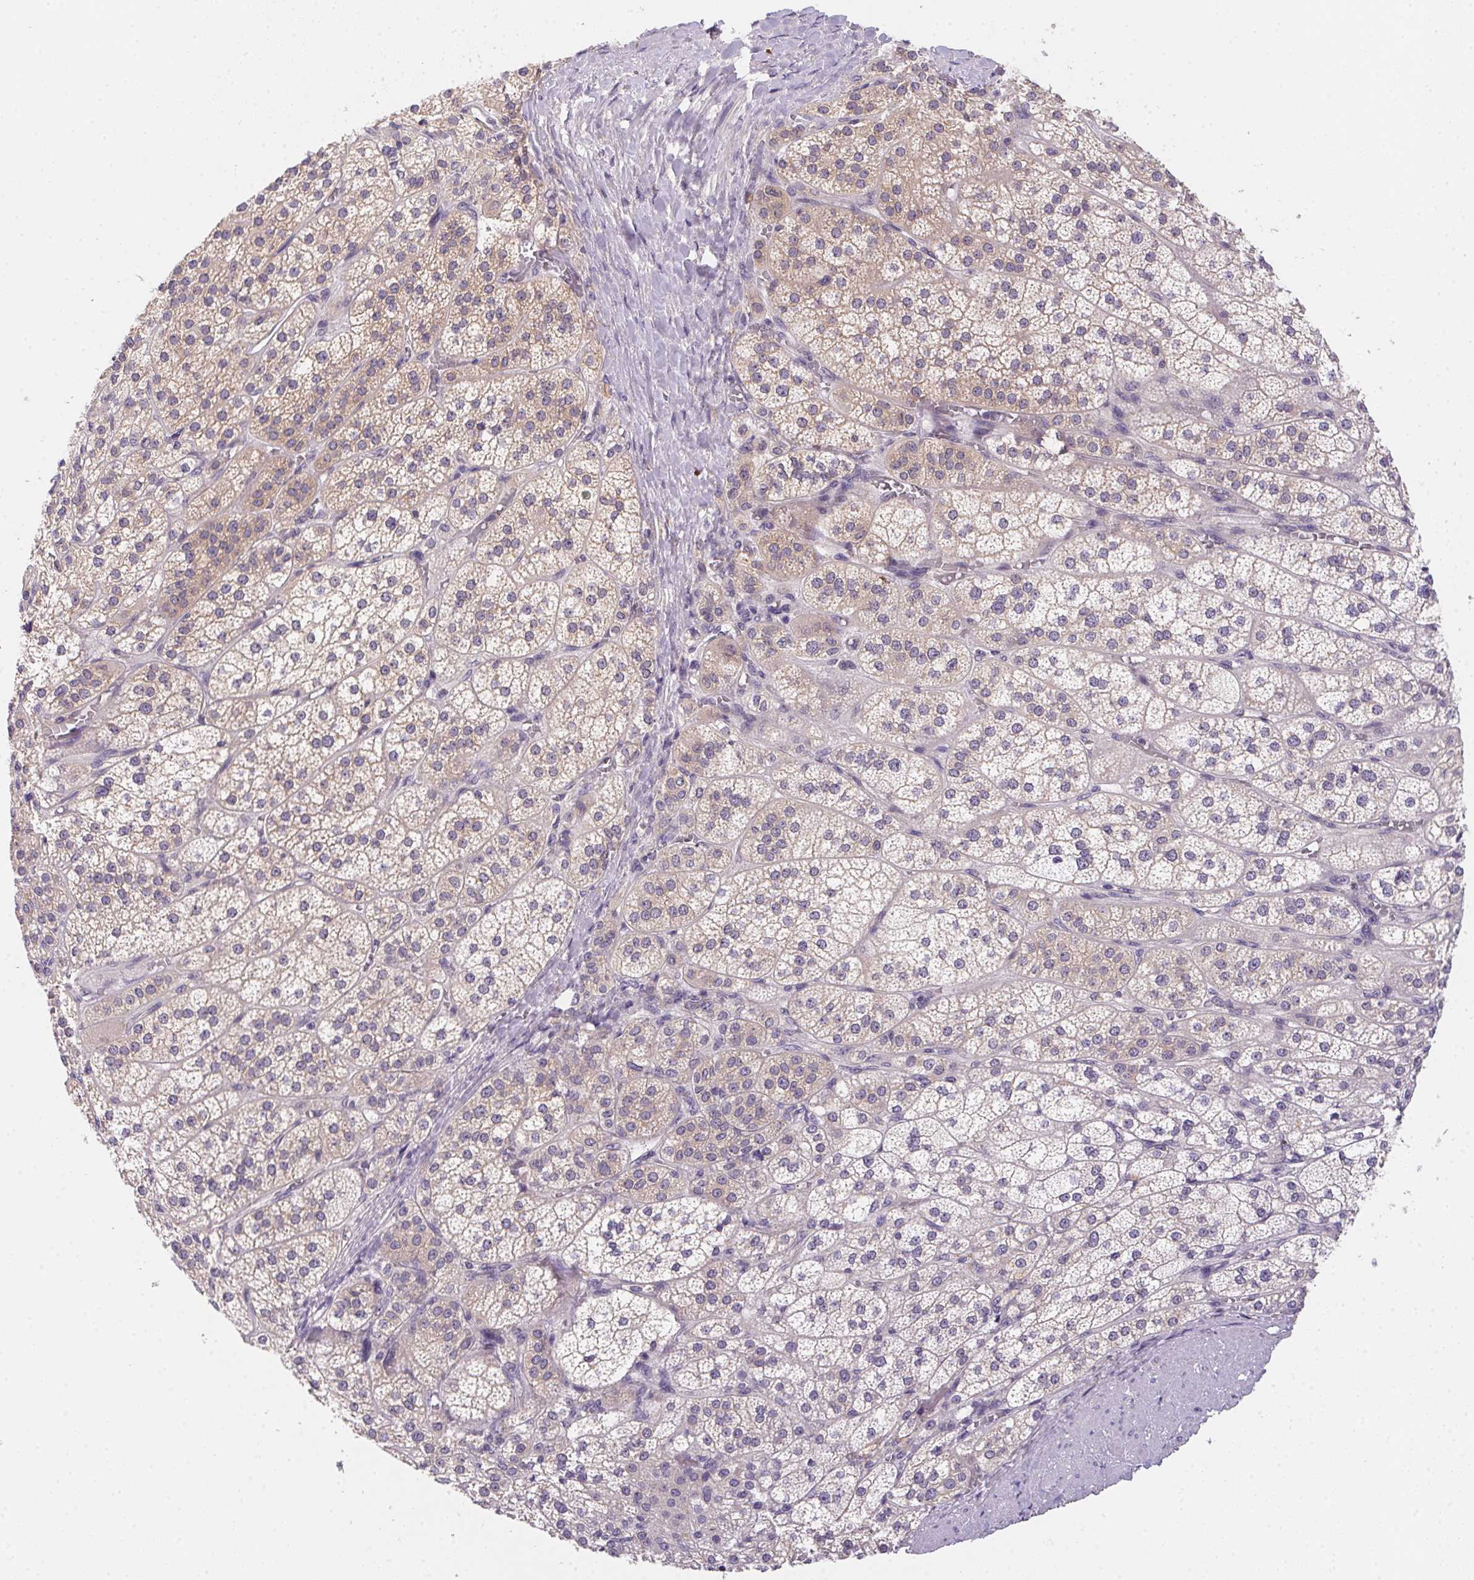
{"staining": {"intensity": "moderate", "quantity": "25%-75%", "location": "cytoplasmic/membranous"}, "tissue": "adrenal gland", "cell_type": "Glandular cells", "image_type": "normal", "snomed": [{"axis": "morphology", "description": "Normal tissue, NOS"}, {"axis": "topography", "description": "Adrenal gland"}], "caption": "Normal adrenal gland was stained to show a protein in brown. There is medium levels of moderate cytoplasmic/membranous expression in approximately 25%-75% of glandular cells. (DAB = brown stain, brightfield microscopy at high magnification).", "gene": "PRKAA1", "patient": {"sex": "female", "age": 60}}